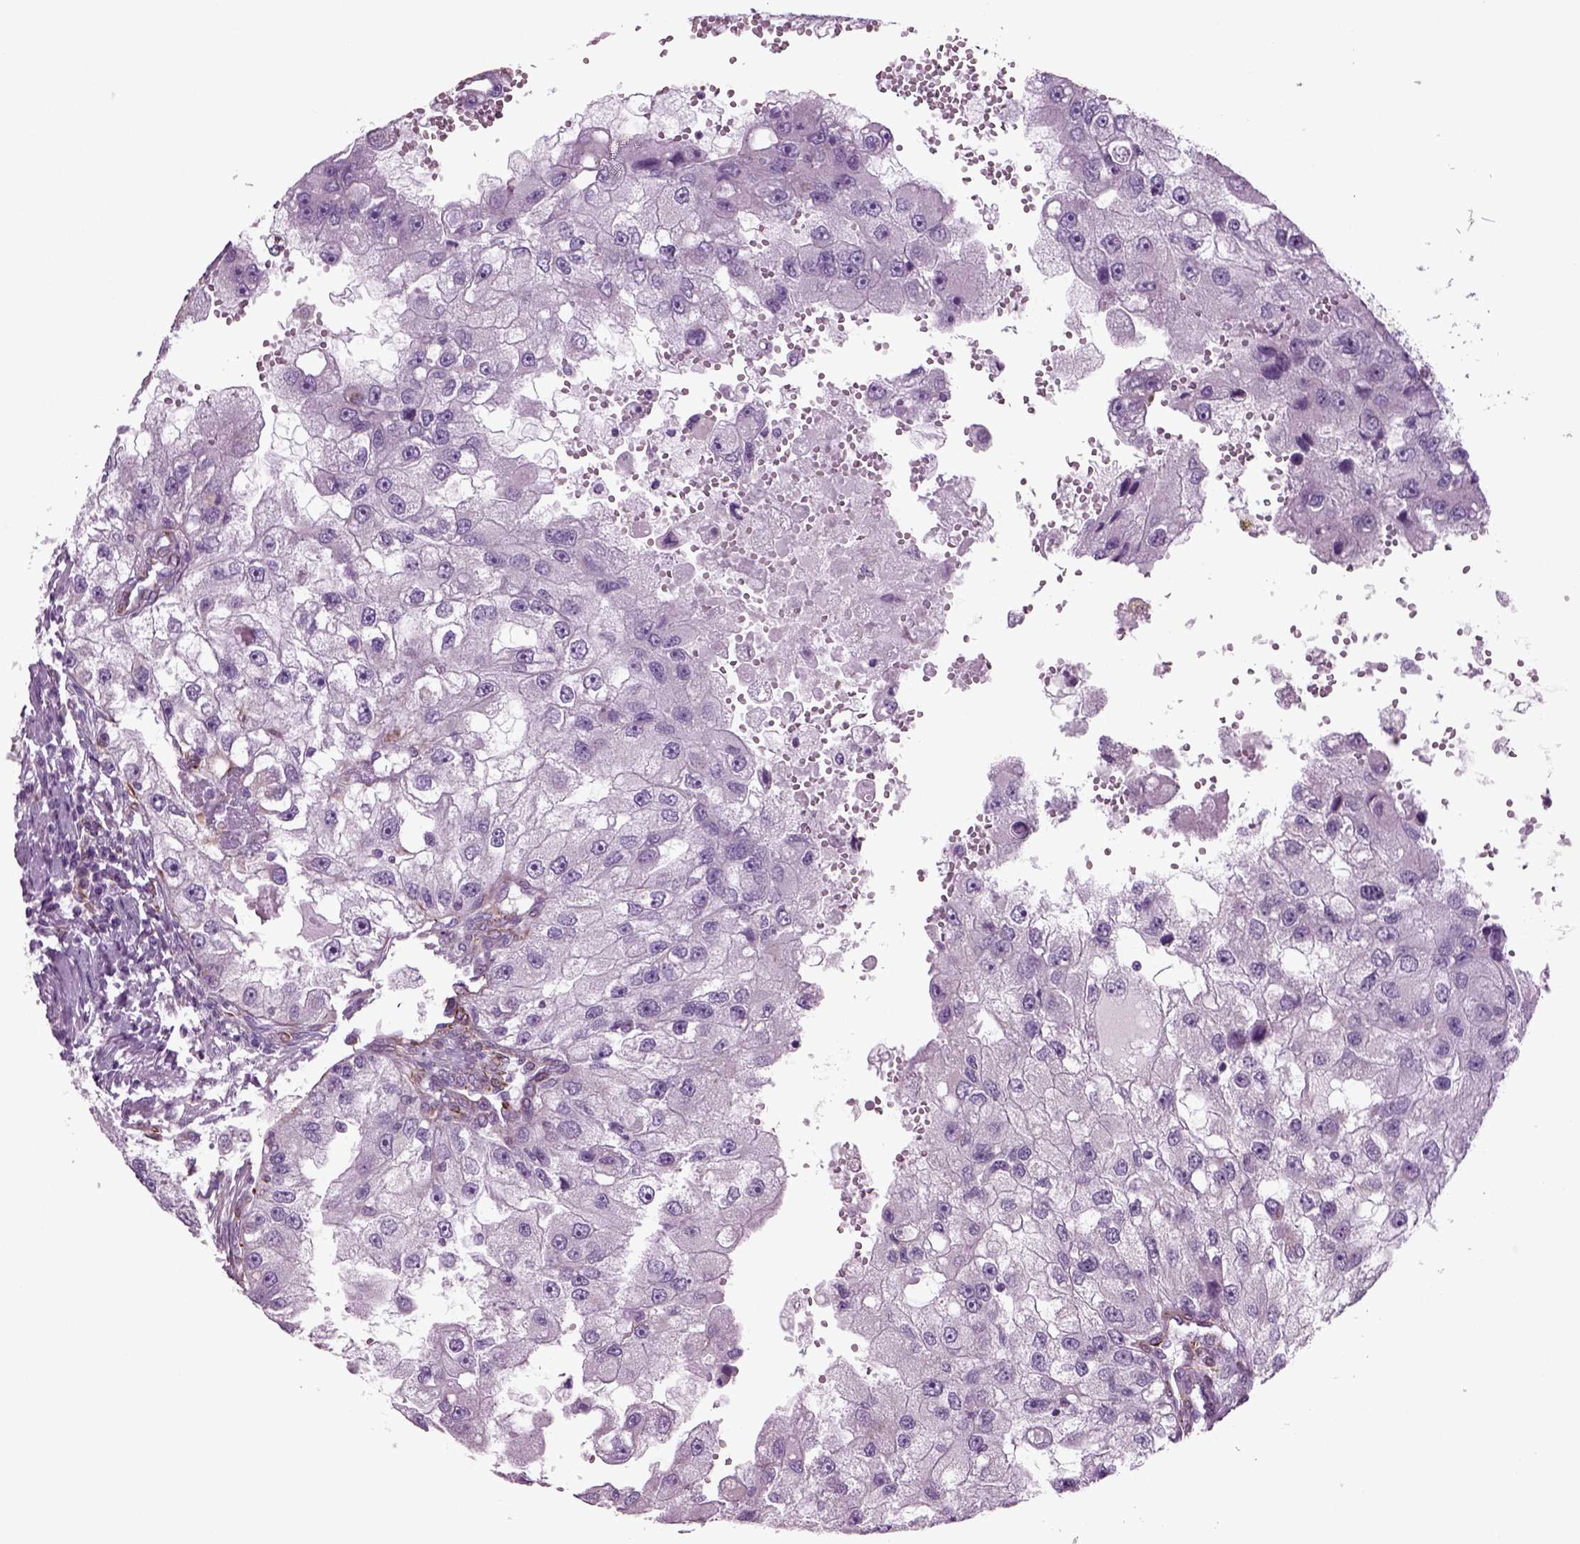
{"staining": {"intensity": "negative", "quantity": "none", "location": "none"}, "tissue": "renal cancer", "cell_type": "Tumor cells", "image_type": "cancer", "snomed": [{"axis": "morphology", "description": "Adenocarcinoma, NOS"}, {"axis": "topography", "description": "Kidney"}], "caption": "An image of renal cancer stained for a protein reveals no brown staining in tumor cells.", "gene": "ACER3", "patient": {"sex": "male", "age": 63}}